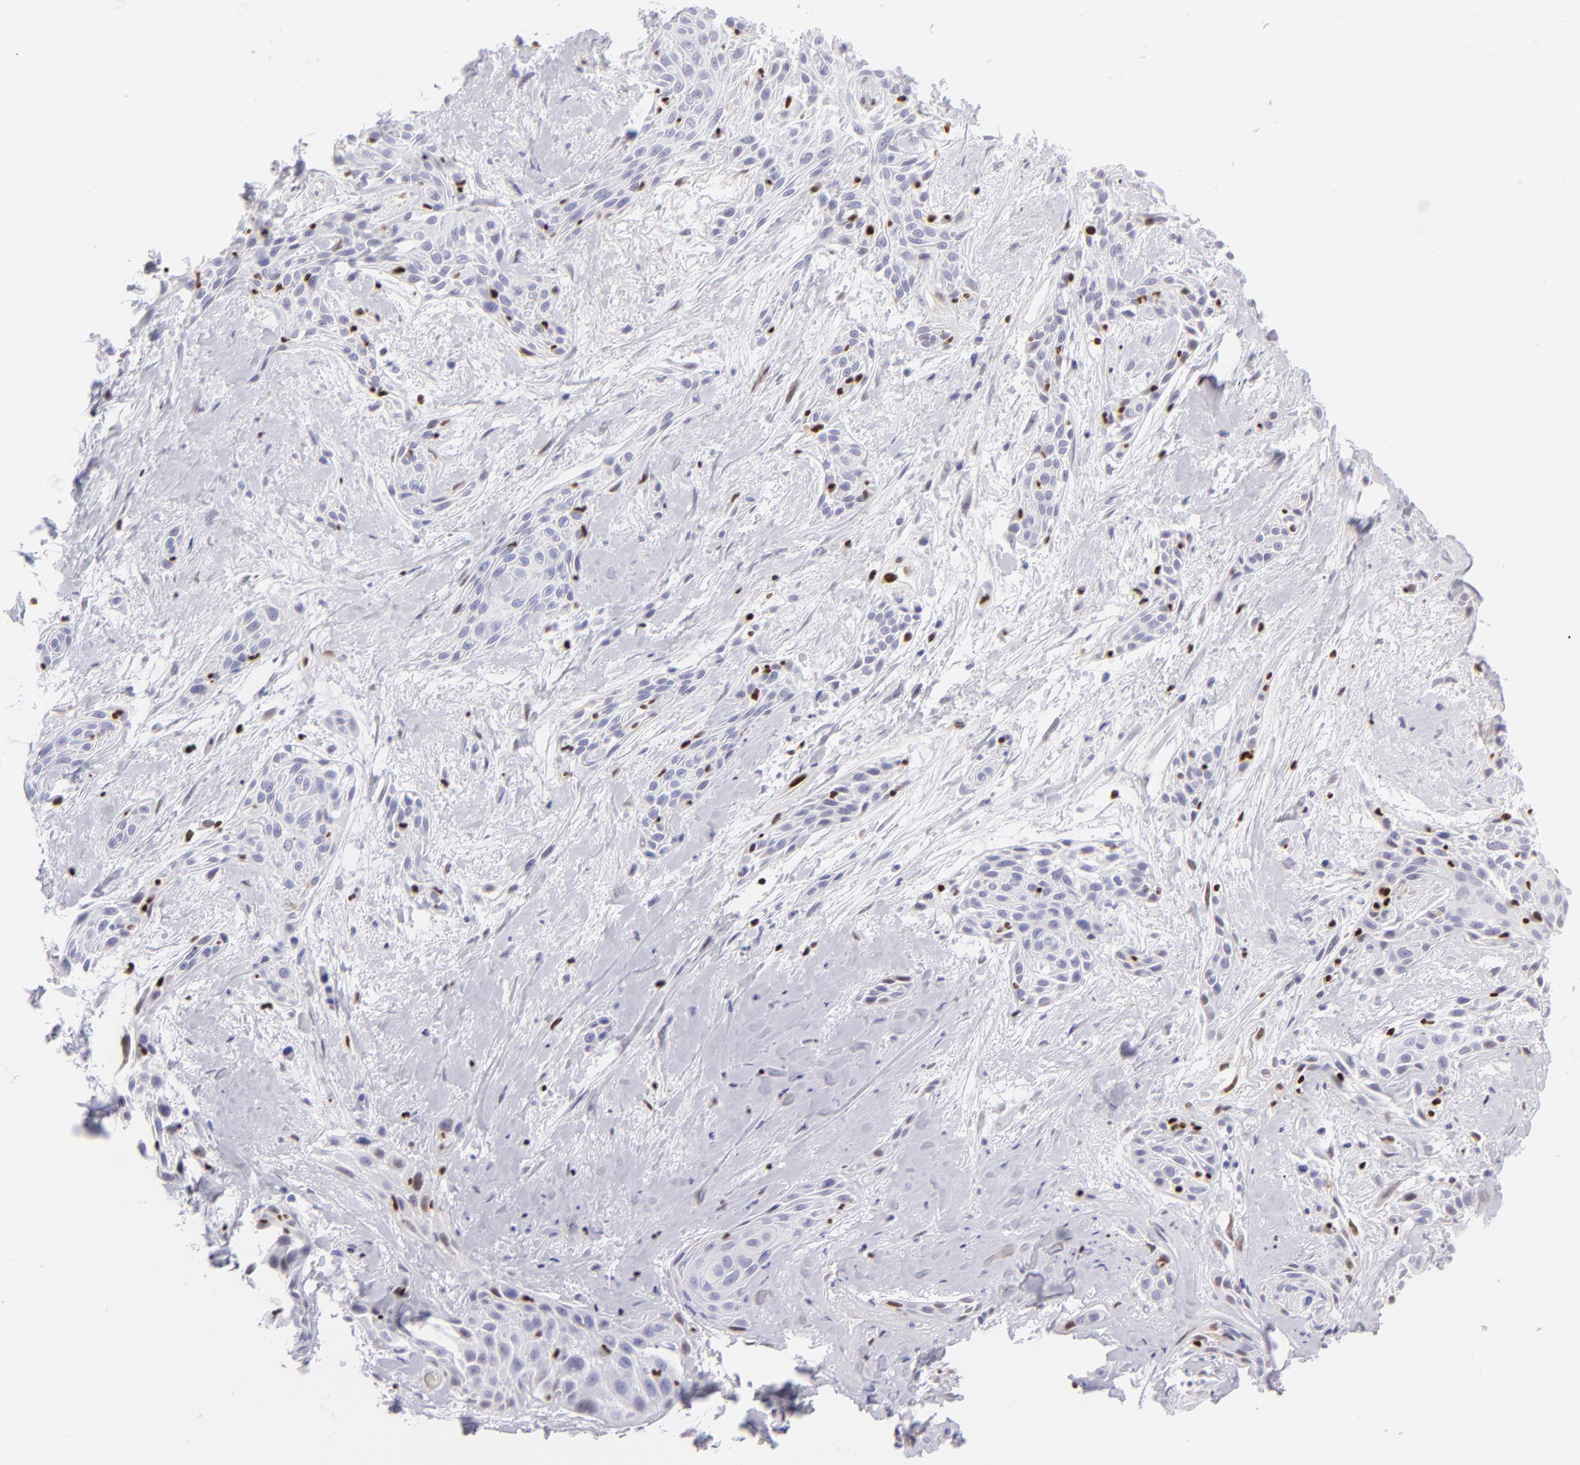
{"staining": {"intensity": "weak", "quantity": "<25%", "location": "nuclear"}, "tissue": "skin cancer", "cell_type": "Tumor cells", "image_type": "cancer", "snomed": [{"axis": "morphology", "description": "Squamous cell carcinoma, NOS"}, {"axis": "topography", "description": "Skin"}, {"axis": "topography", "description": "Anal"}], "caption": "Immunohistochemical staining of human skin cancer reveals no significant staining in tumor cells.", "gene": "ETS1", "patient": {"sex": "male", "age": 64}}